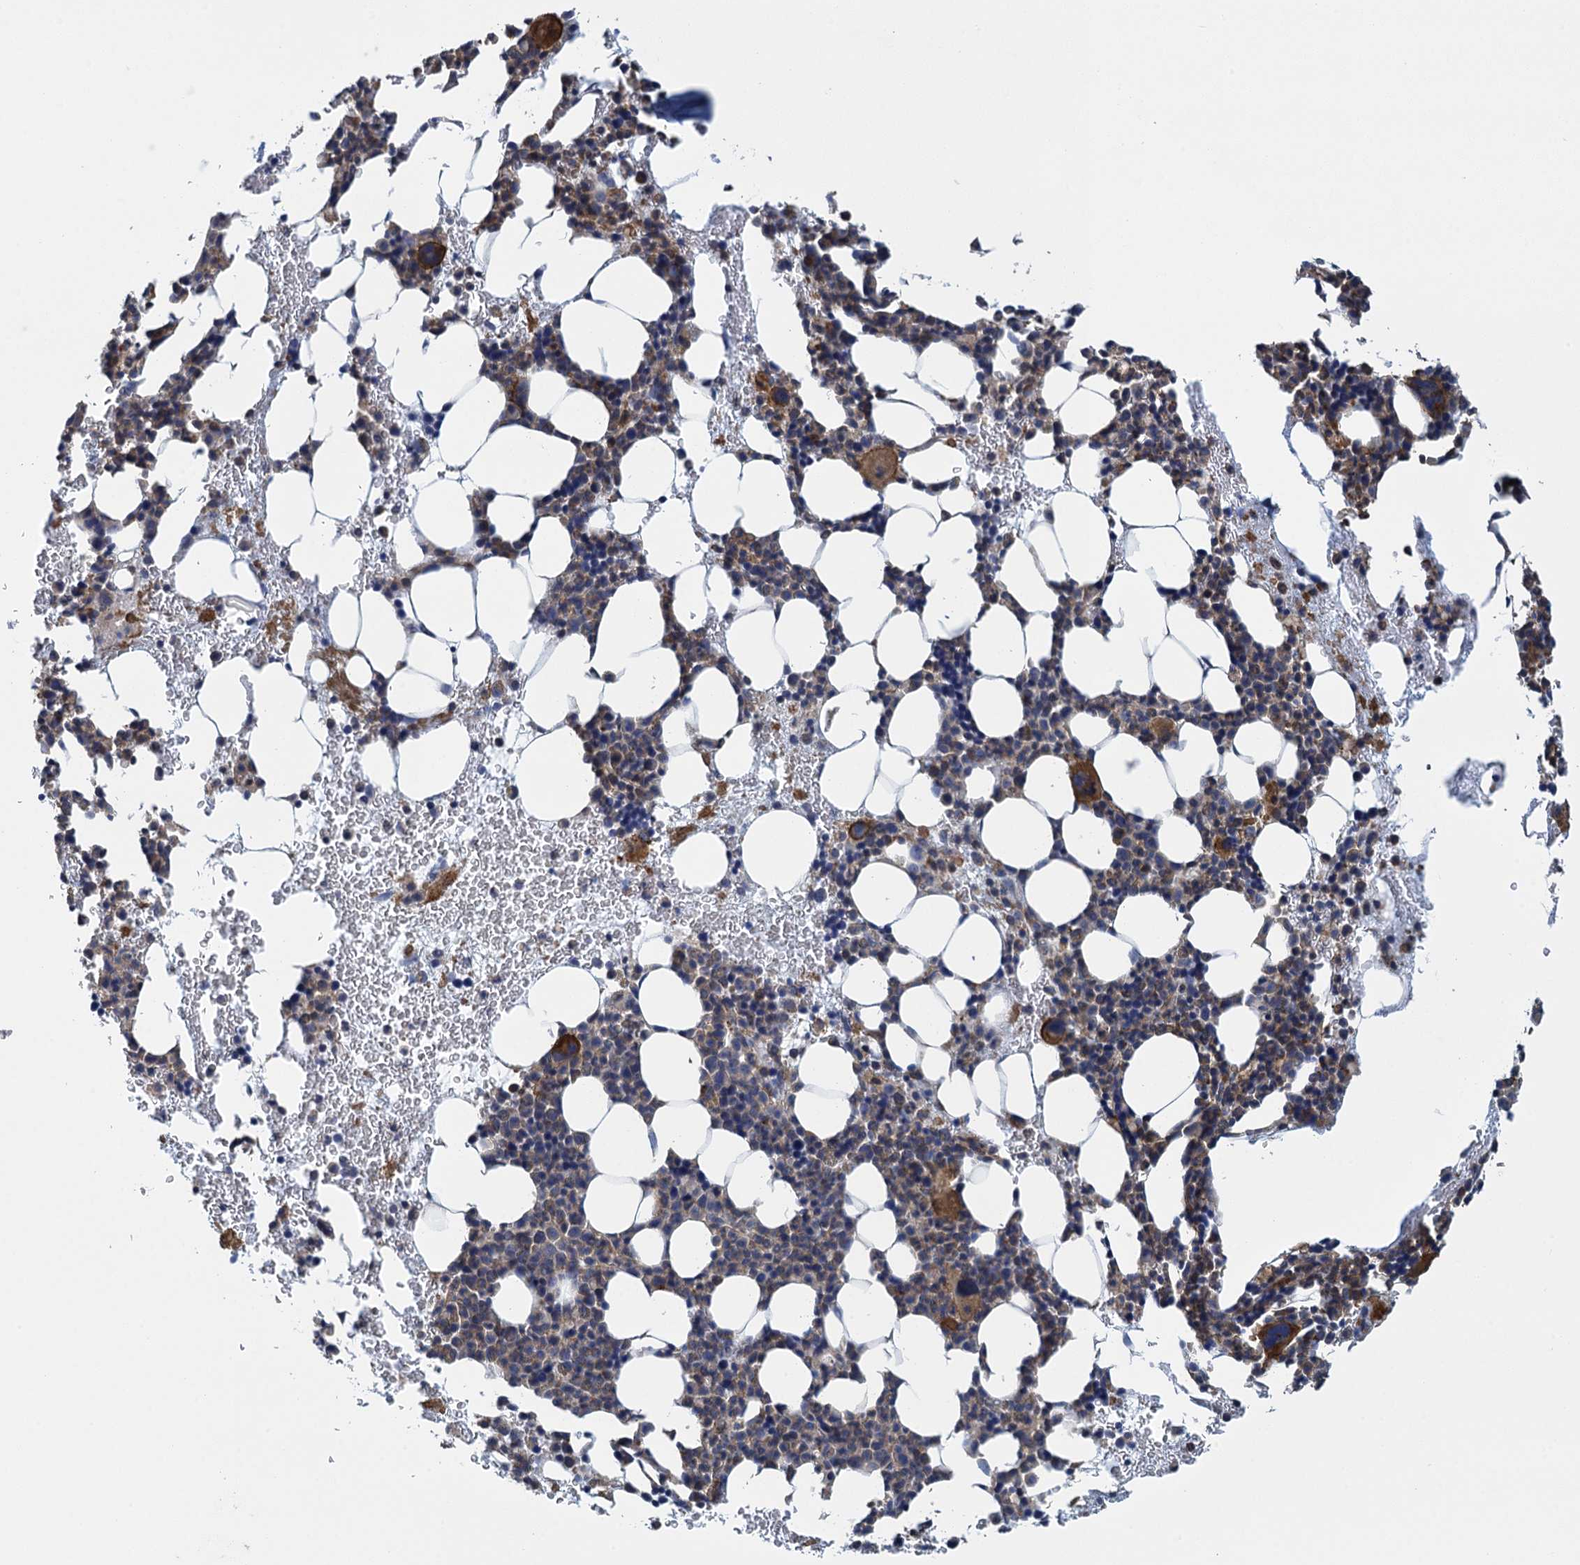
{"staining": {"intensity": "moderate", "quantity": "25%-75%", "location": "cytoplasmic/membranous"}, "tissue": "bone marrow", "cell_type": "Hematopoietic cells", "image_type": "normal", "snomed": [{"axis": "morphology", "description": "Normal tissue, NOS"}, {"axis": "topography", "description": "Bone marrow"}], "caption": "Human bone marrow stained for a protein (brown) displays moderate cytoplasmic/membranous positive positivity in about 25%-75% of hematopoietic cells.", "gene": "PROSER2", "patient": {"sex": "female", "age": 37}}